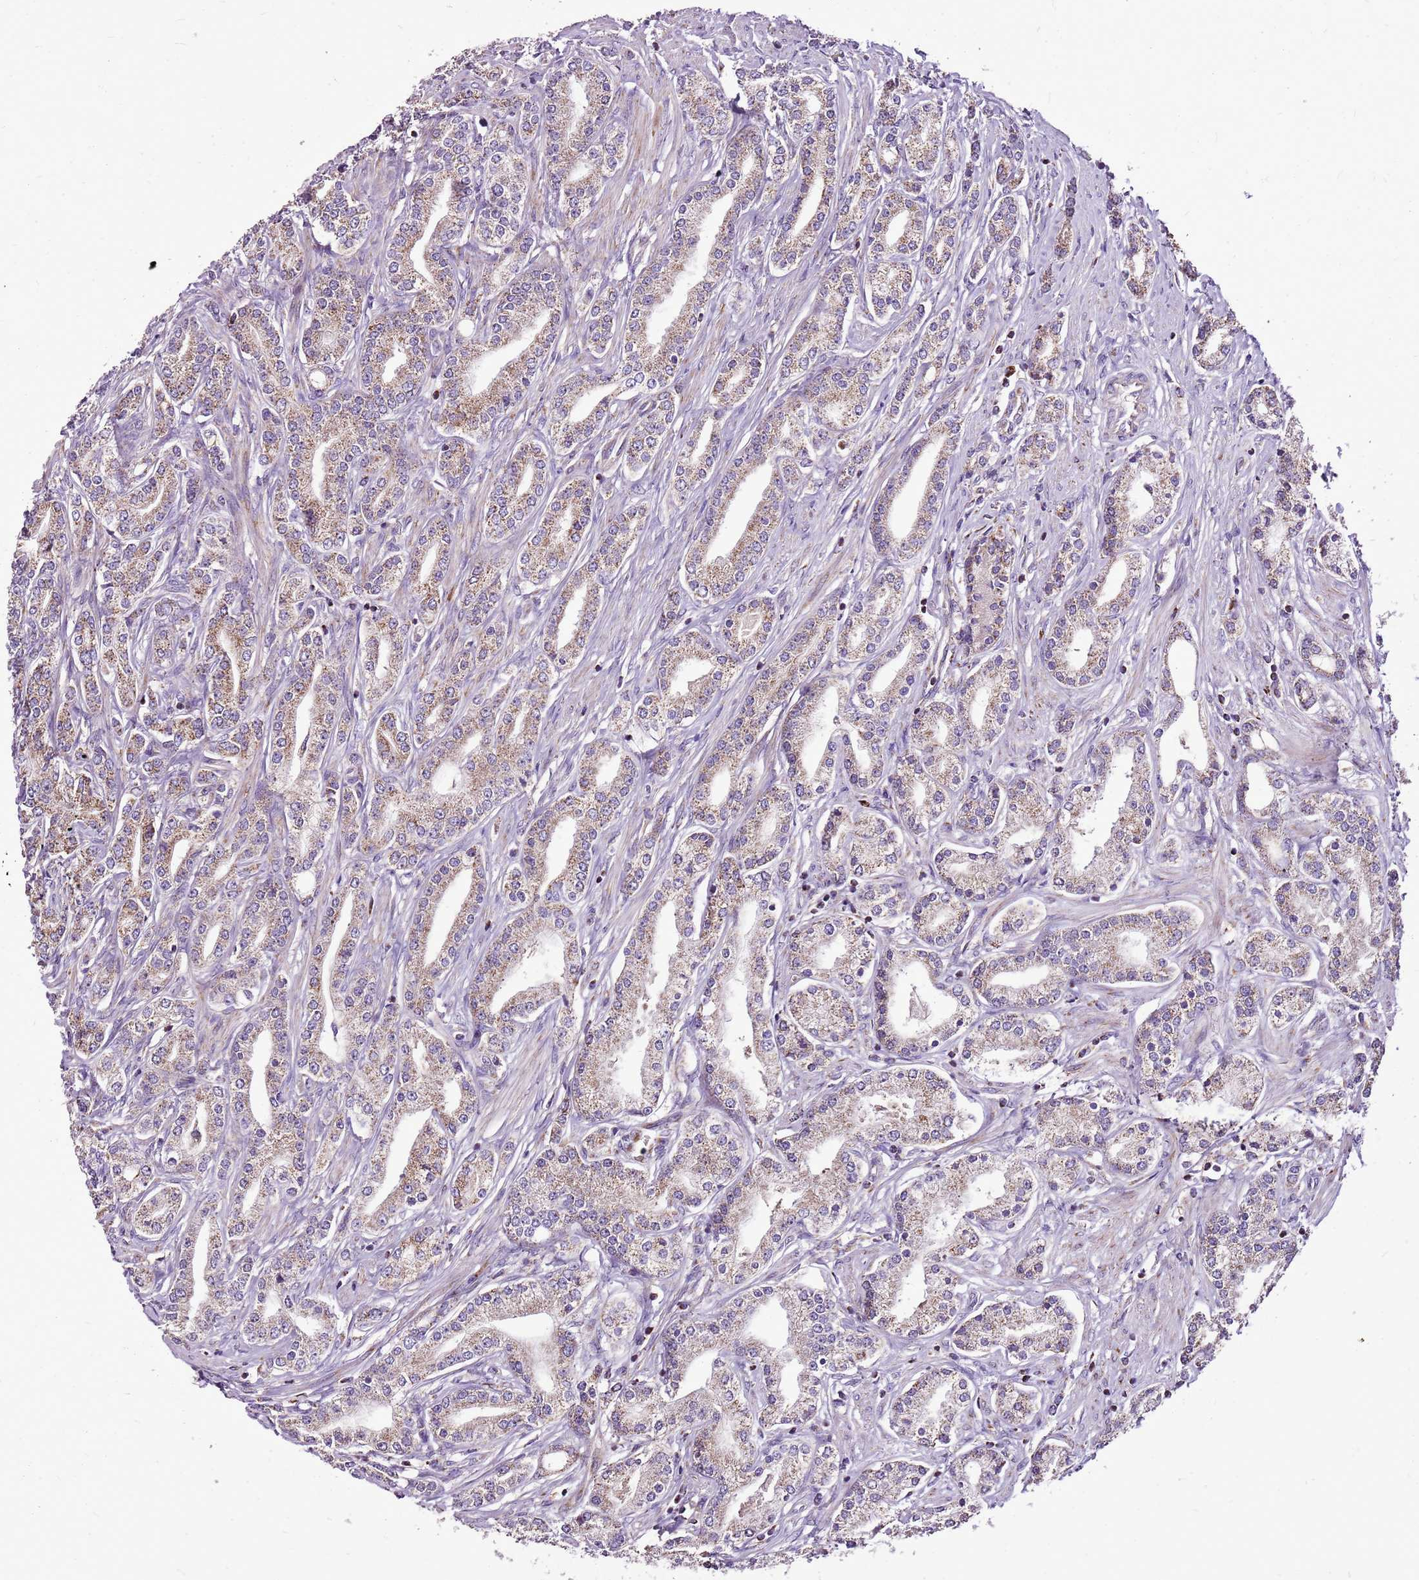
{"staining": {"intensity": "weak", "quantity": ">75%", "location": "cytoplasmic/membranous"}, "tissue": "prostate cancer", "cell_type": "Tumor cells", "image_type": "cancer", "snomed": [{"axis": "morphology", "description": "Adenocarcinoma, High grade"}, {"axis": "topography", "description": "Prostate"}], "caption": "IHC photomicrograph of neoplastic tissue: human prostate cancer (adenocarcinoma (high-grade)) stained using immunohistochemistry (IHC) shows low levels of weak protein expression localized specifically in the cytoplasmic/membranous of tumor cells, appearing as a cytoplasmic/membranous brown color.", "gene": "GCDH", "patient": {"sex": "male", "age": 66}}